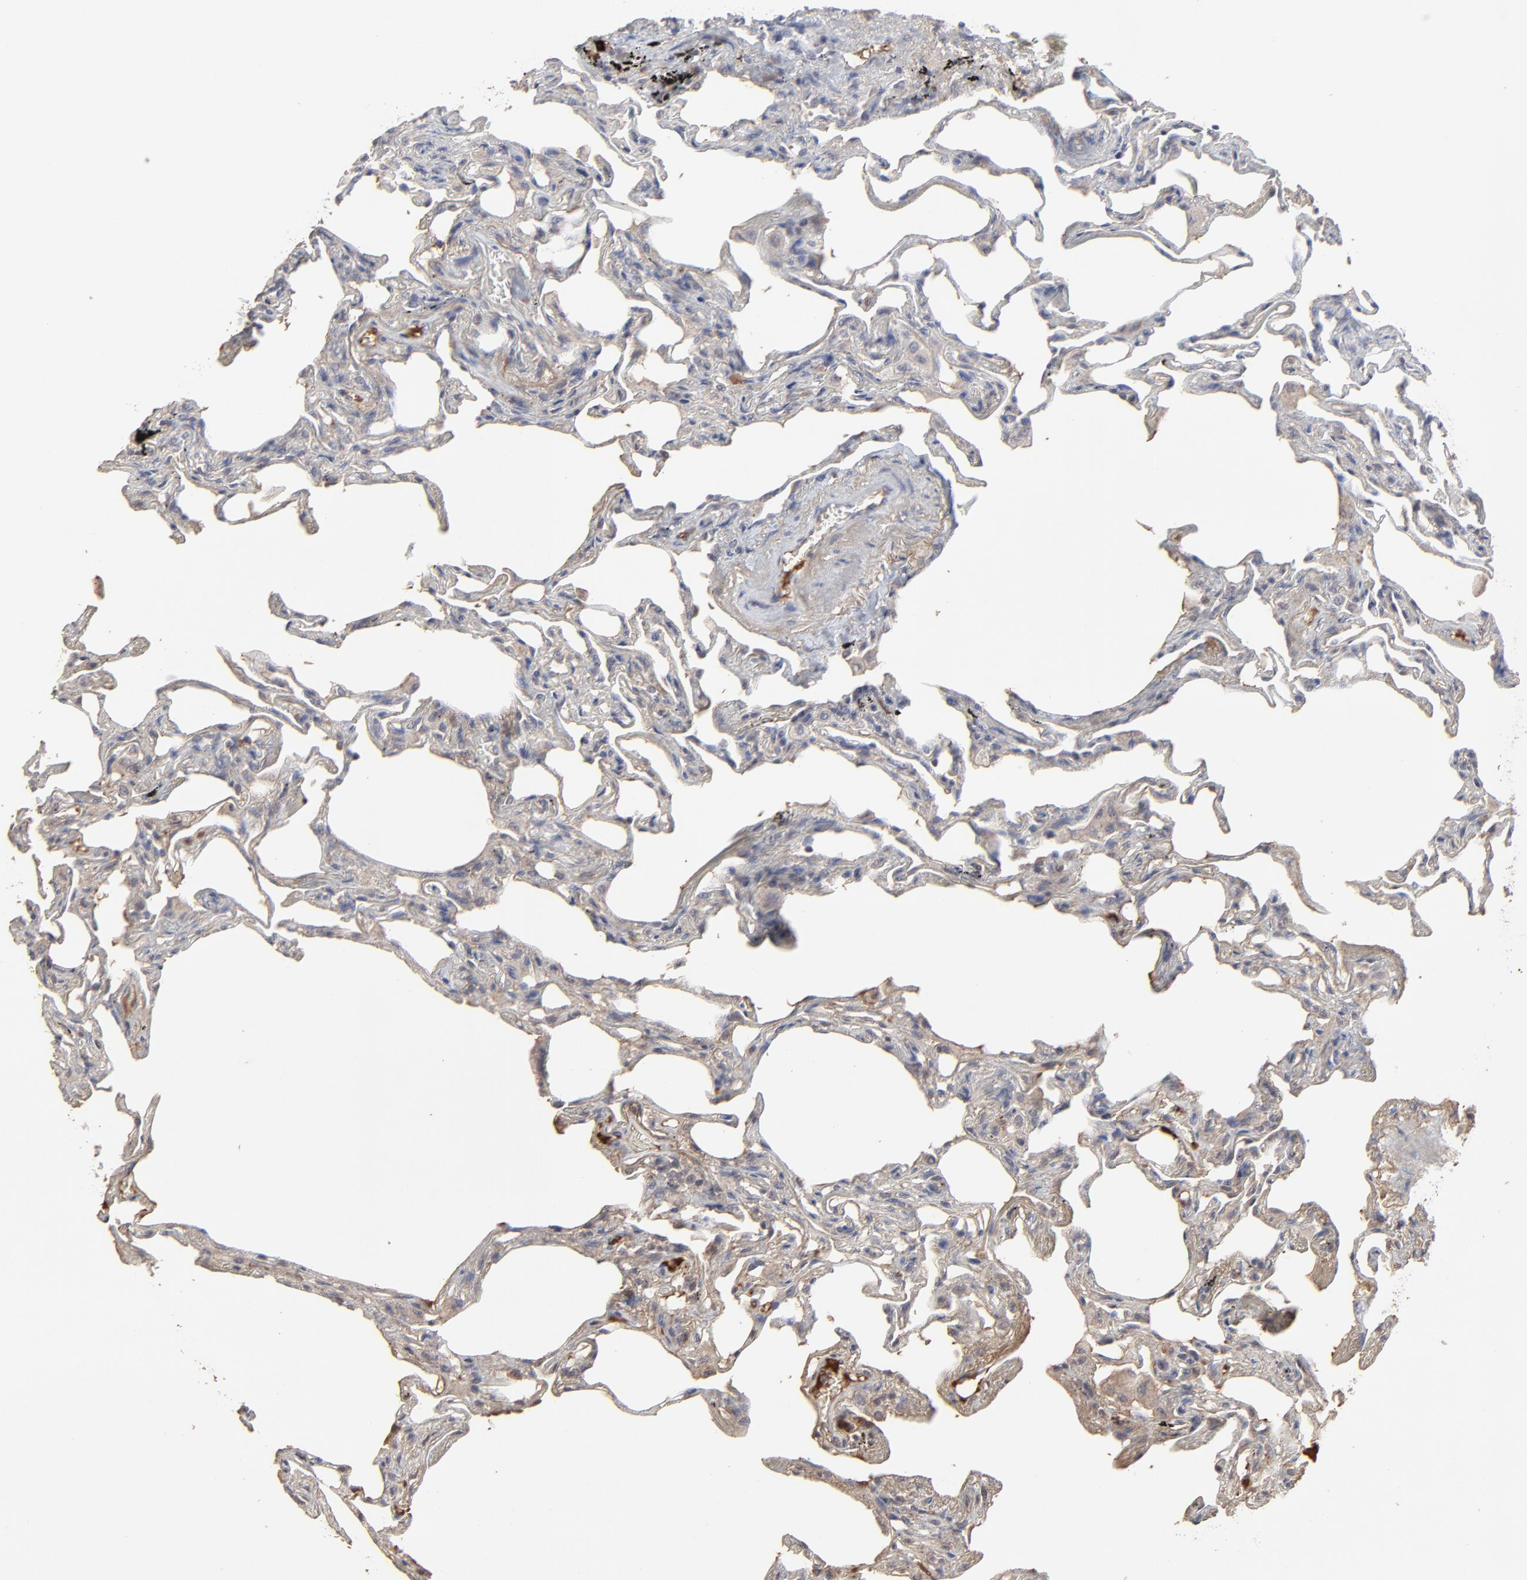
{"staining": {"intensity": "negative", "quantity": "none", "location": "none"}, "tissue": "lung", "cell_type": "Alveolar cells", "image_type": "normal", "snomed": [{"axis": "morphology", "description": "Normal tissue, NOS"}, {"axis": "morphology", "description": "Inflammation, NOS"}, {"axis": "topography", "description": "Lung"}], "caption": "There is no significant staining in alveolar cells of lung. (DAB immunohistochemistry, high magnification).", "gene": "VPREB3", "patient": {"sex": "male", "age": 69}}